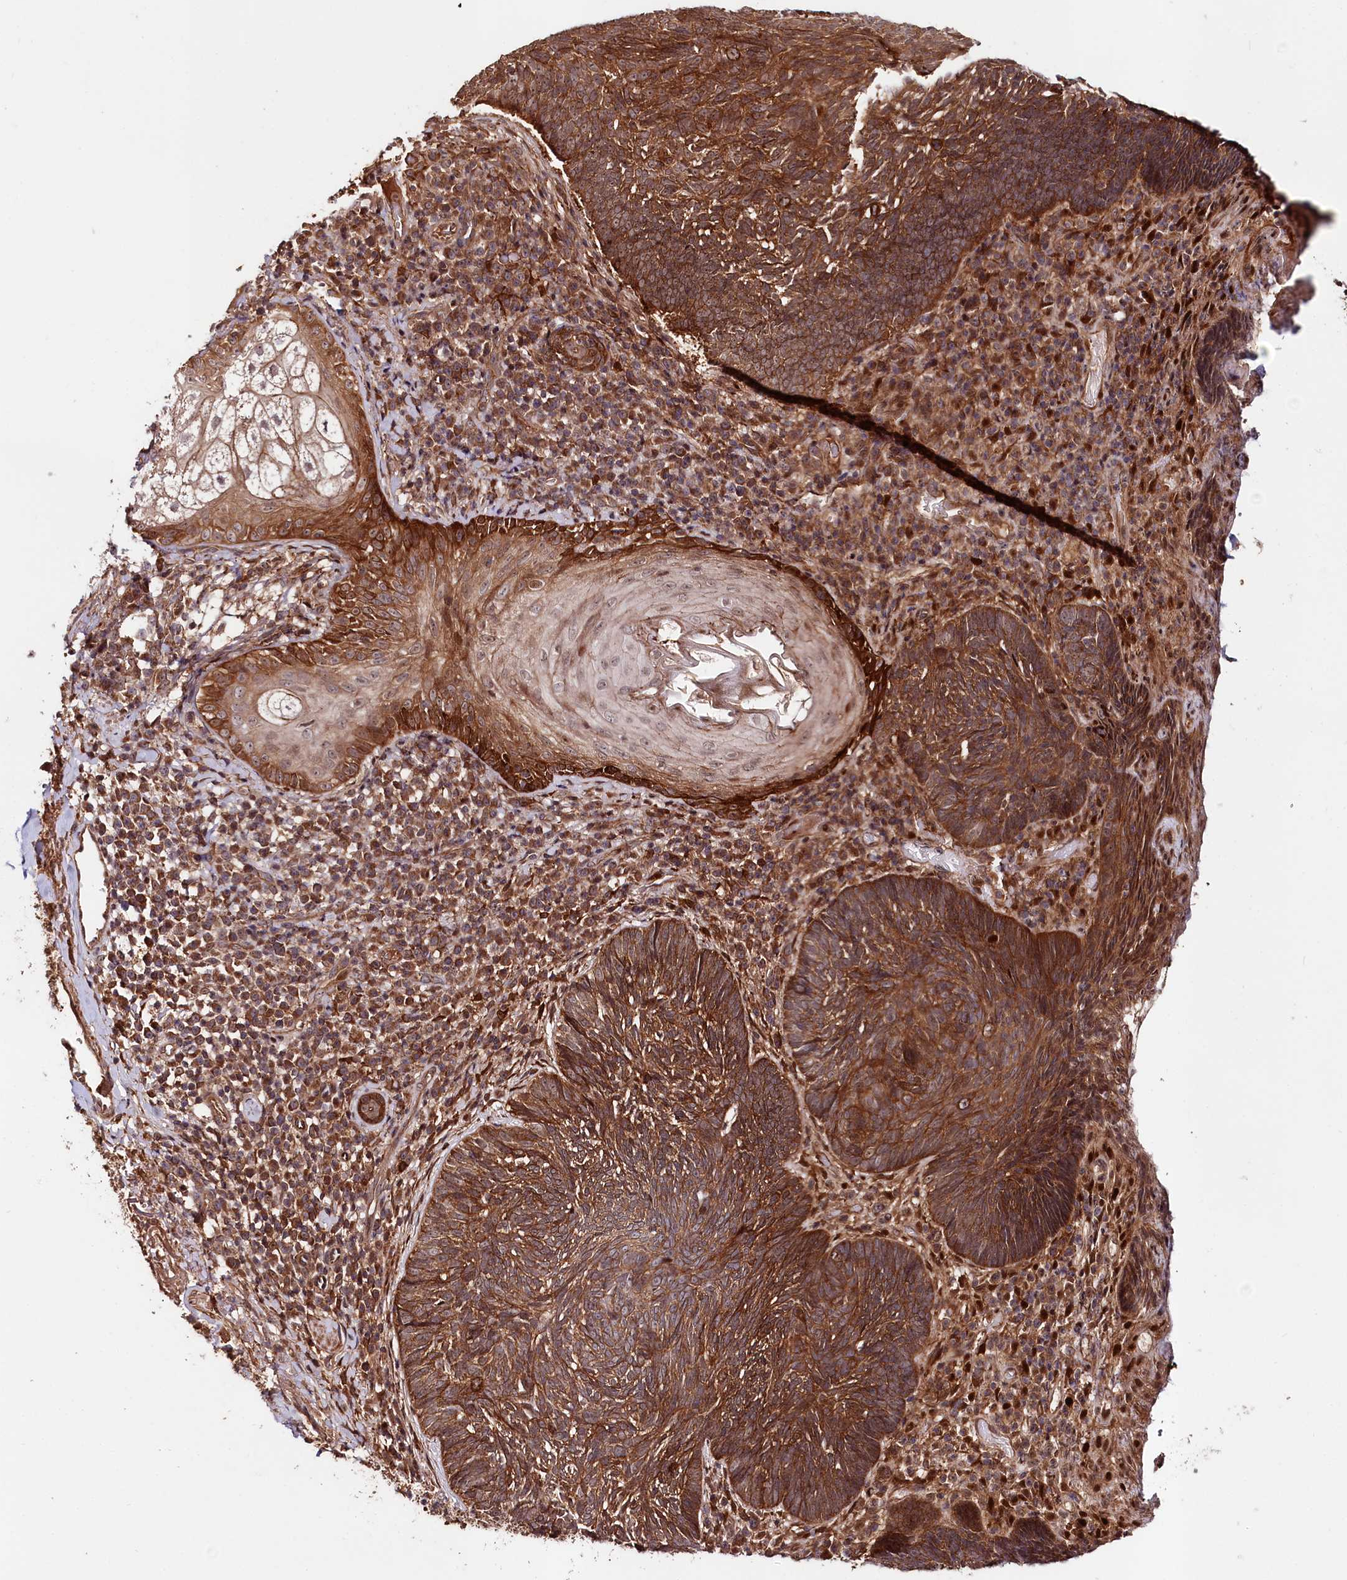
{"staining": {"intensity": "strong", "quantity": ">75%", "location": "cytoplasmic/membranous"}, "tissue": "skin cancer", "cell_type": "Tumor cells", "image_type": "cancer", "snomed": [{"axis": "morphology", "description": "Basal cell carcinoma"}, {"axis": "topography", "description": "Skin"}], "caption": "This is an image of IHC staining of skin cancer, which shows strong positivity in the cytoplasmic/membranous of tumor cells.", "gene": "NEDD1", "patient": {"sex": "male", "age": 88}}